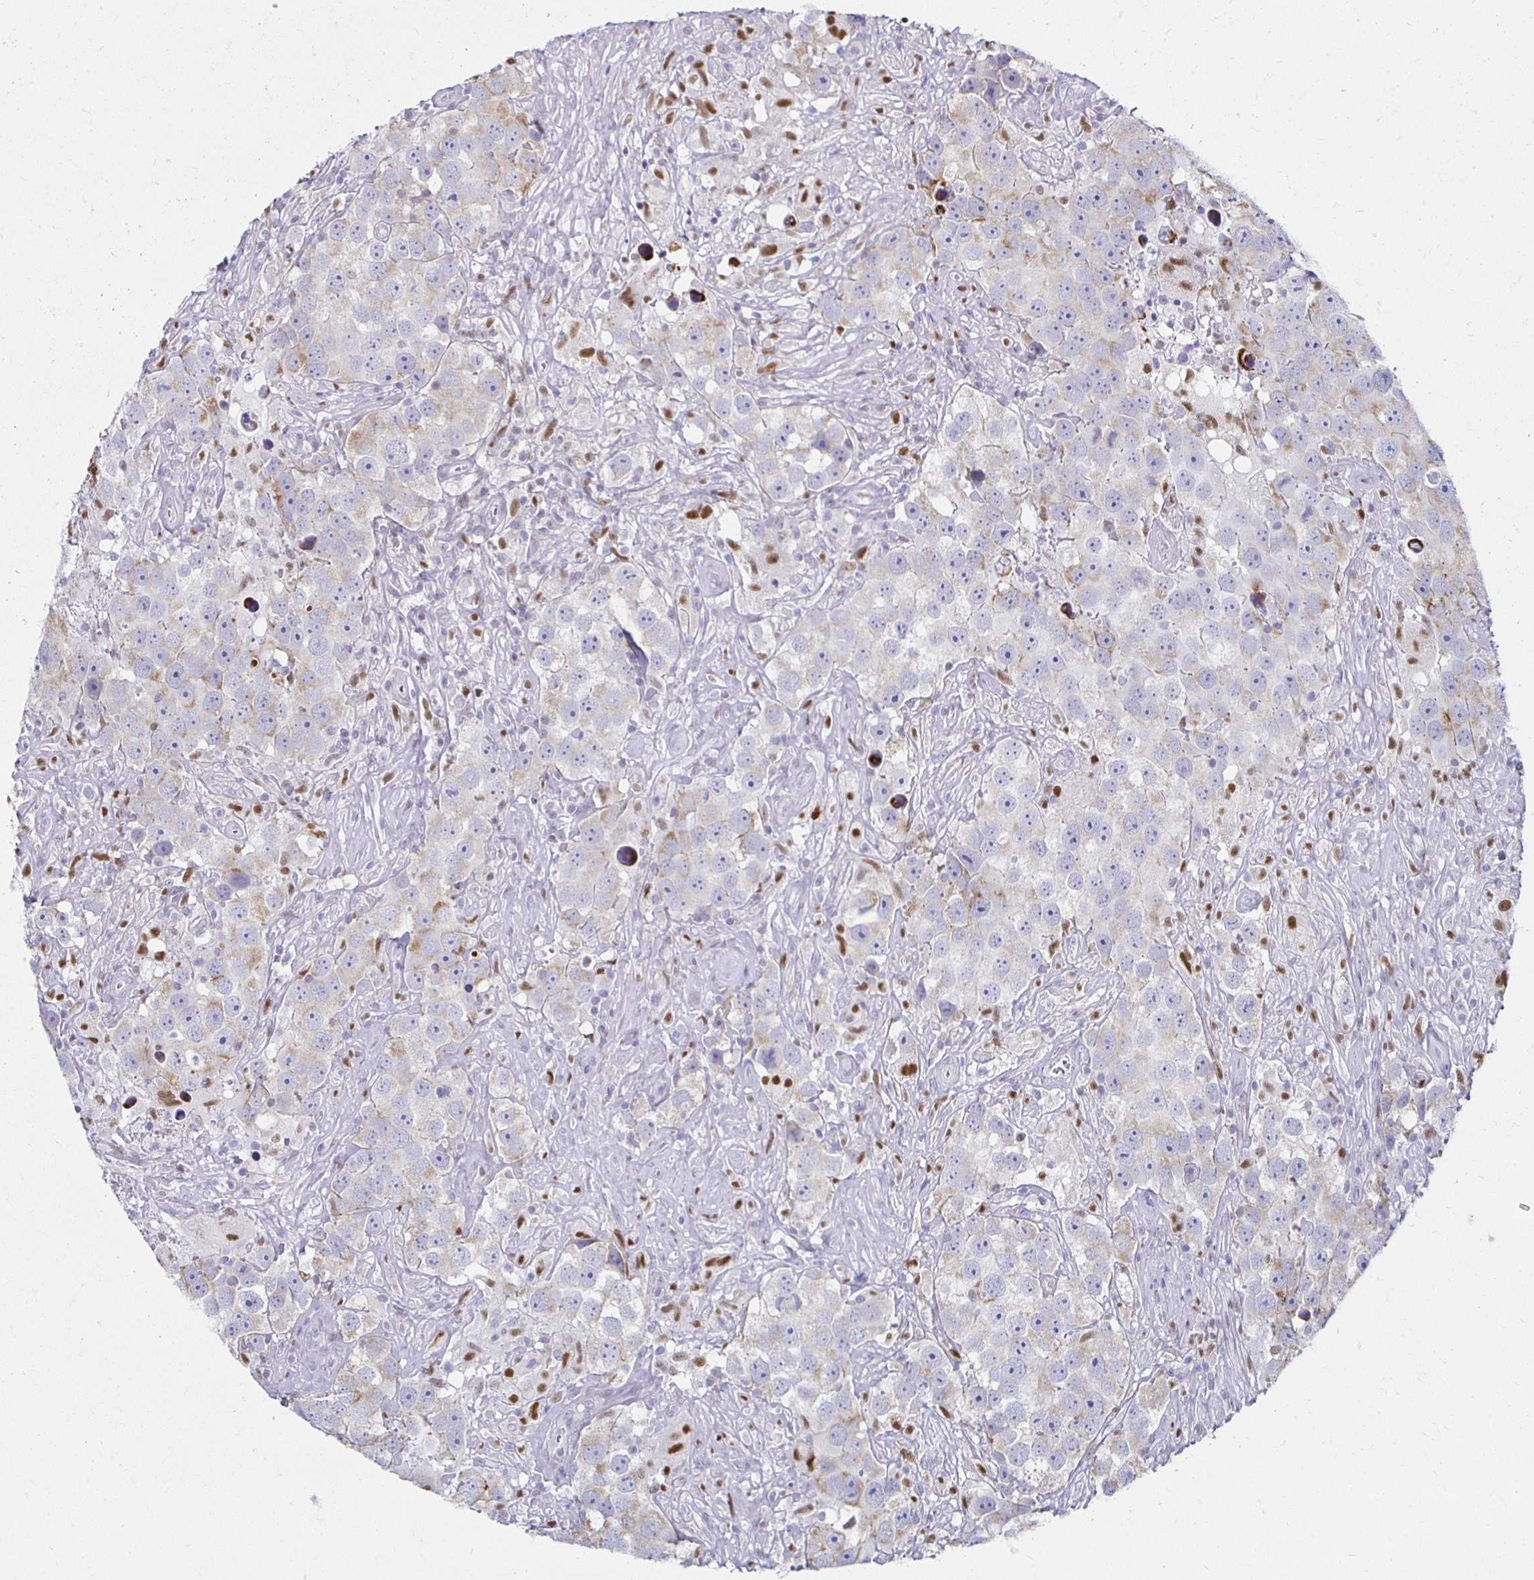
{"staining": {"intensity": "weak", "quantity": "25%-75%", "location": "cytoplasmic/membranous"}, "tissue": "testis cancer", "cell_type": "Tumor cells", "image_type": "cancer", "snomed": [{"axis": "morphology", "description": "Seminoma, NOS"}, {"axis": "topography", "description": "Testis"}], "caption": "IHC (DAB) staining of human seminoma (testis) displays weak cytoplasmic/membranous protein positivity in approximately 25%-75% of tumor cells. (DAB (3,3'-diaminobenzidine) IHC with brightfield microscopy, high magnification).", "gene": "NOCT", "patient": {"sex": "male", "age": 49}}